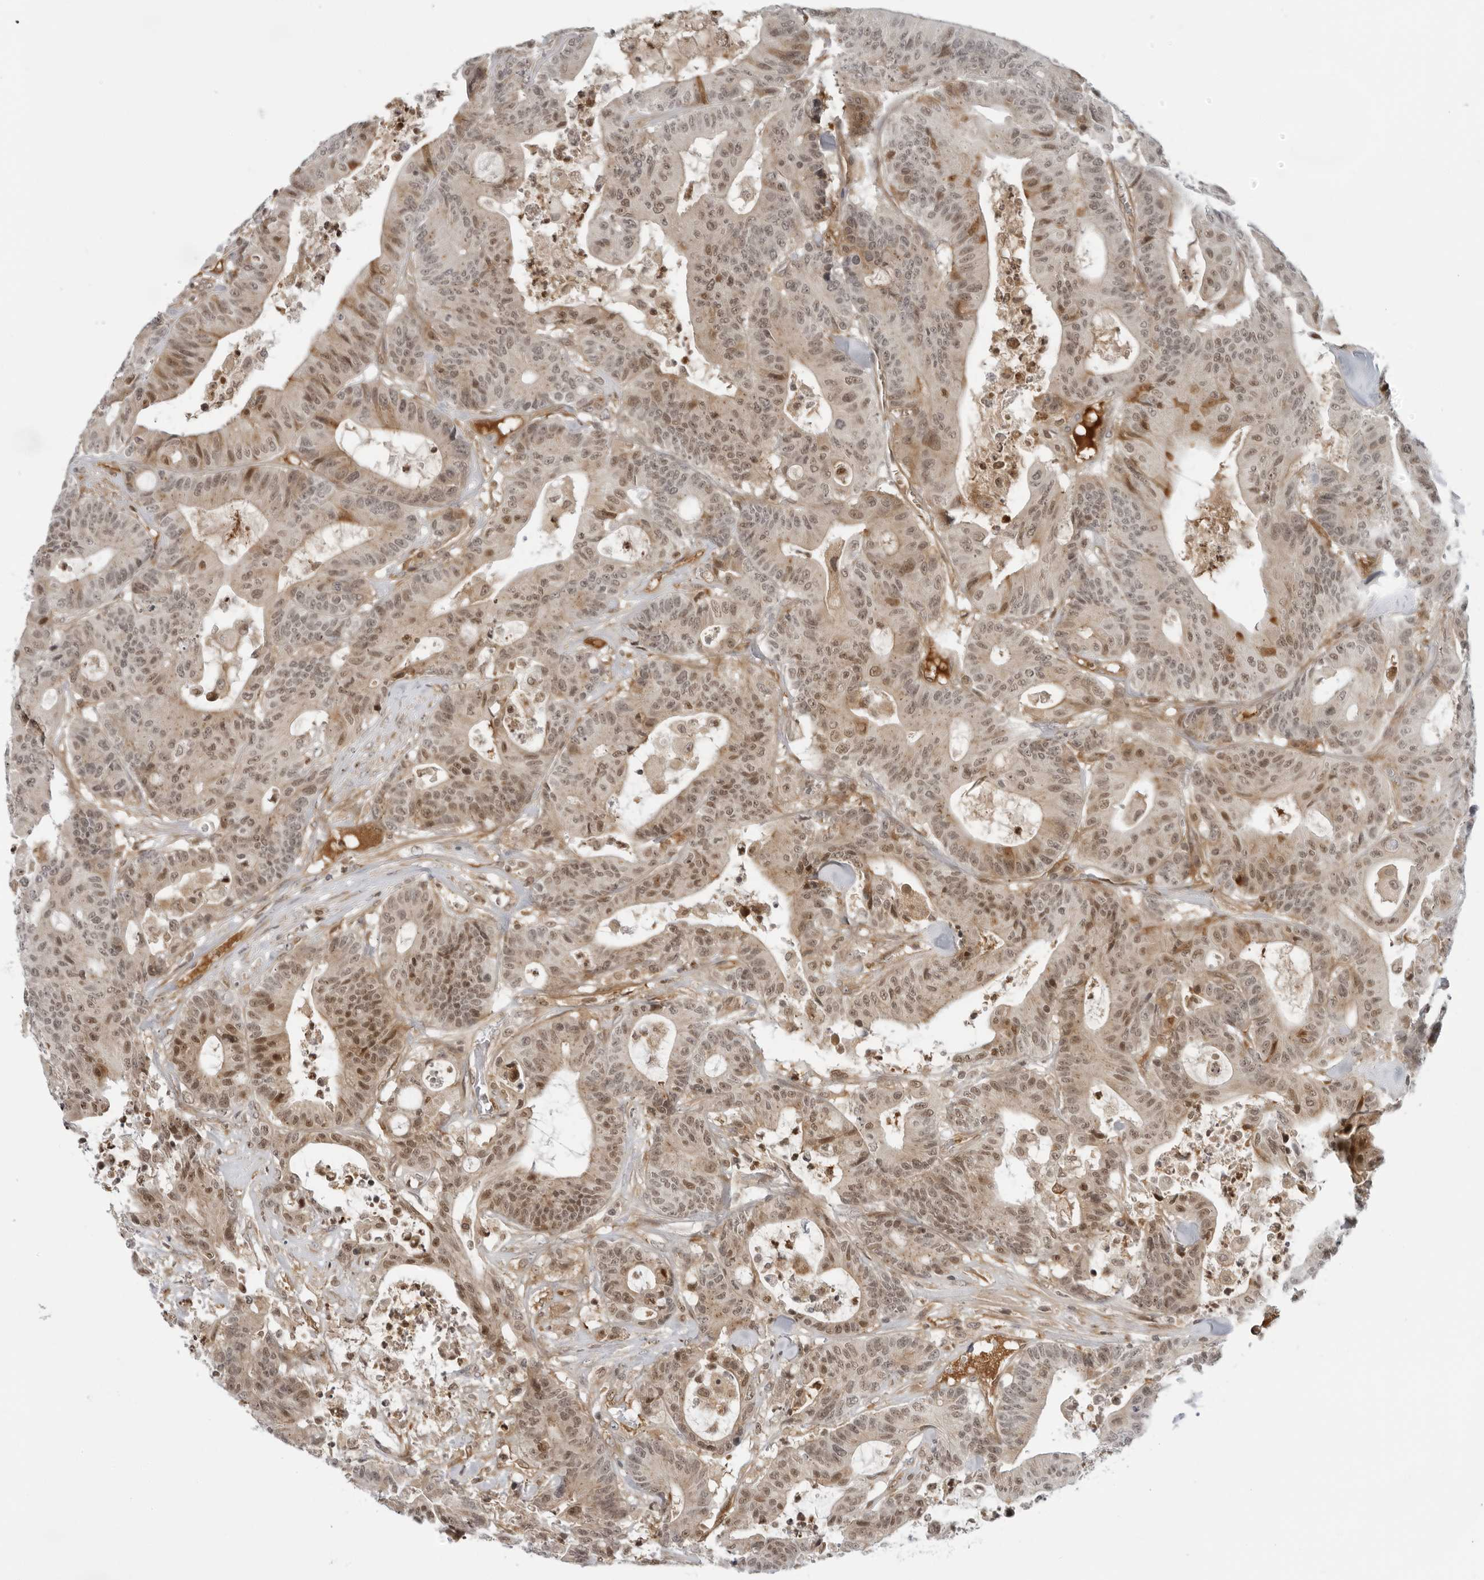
{"staining": {"intensity": "moderate", "quantity": ">75%", "location": "nuclear"}, "tissue": "colorectal cancer", "cell_type": "Tumor cells", "image_type": "cancer", "snomed": [{"axis": "morphology", "description": "Adenocarcinoma, NOS"}, {"axis": "topography", "description": "Colon"}], "caption": "Adenocarcinoma (colorectal) stained with a brown dye displays moderate nuclear positive staining in approximately >75% of tumor cells.", "gene": "SUGCT", "patient": {"sex": "female", "age": 84}}